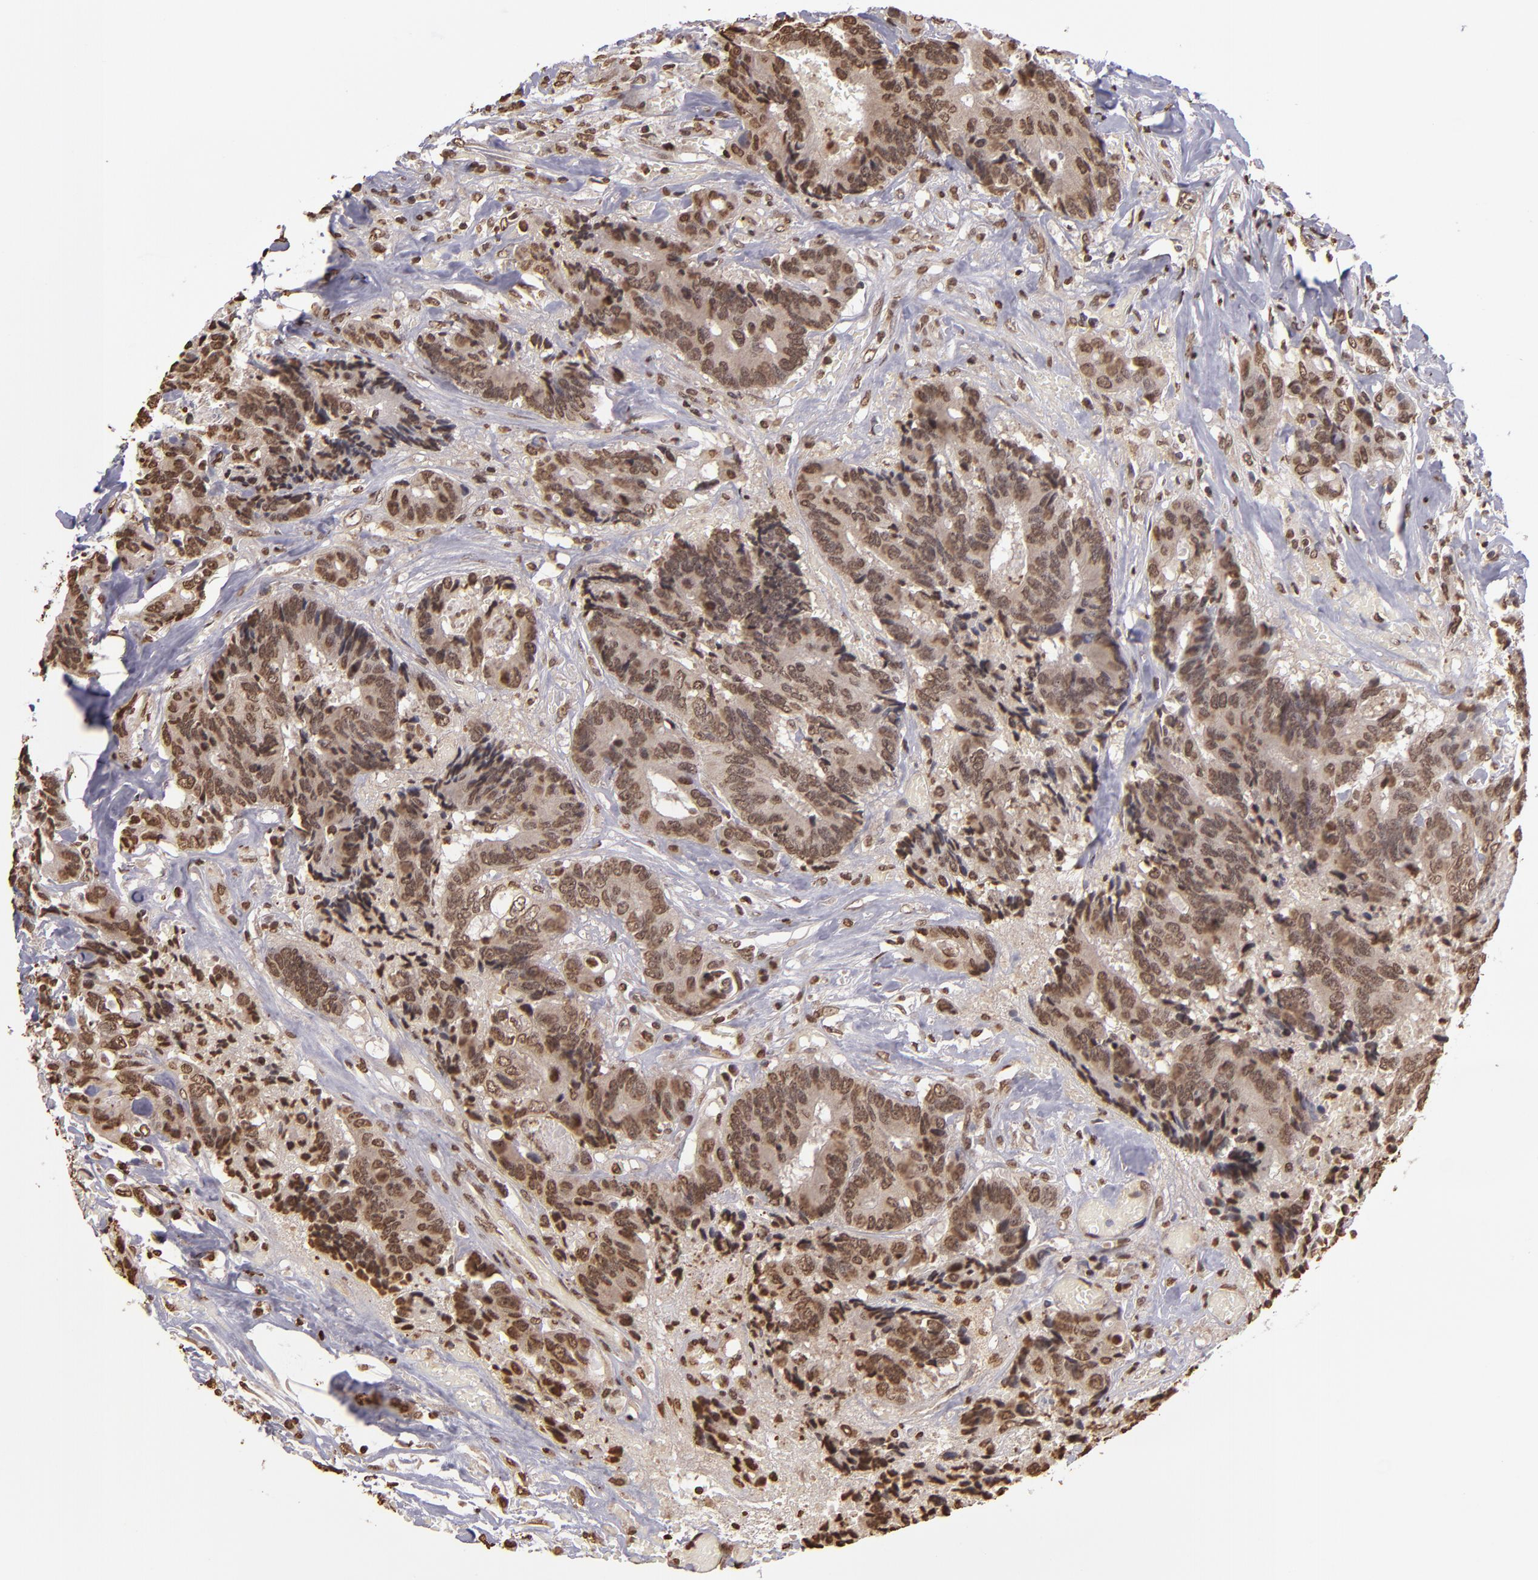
{"staining": {"intensity": "moderate", "quantity": ">75%", "location": "nuclear"}, "tissue": "colorectal cancer", "cell_type": "Tumor cells", "image_type": "cancer", "snomed": [{"axis": "morphology", "description": "Adenocarcinoma, NOS"}, {"axis": "topography", "description": "Rectum"}], "caption": "Adenocarcinoma (colorectal) stained with a protein marker shows moderate staining in tumor cells.", "gene": "LBX1", "patient": {"sex": "male", "age": 55}}